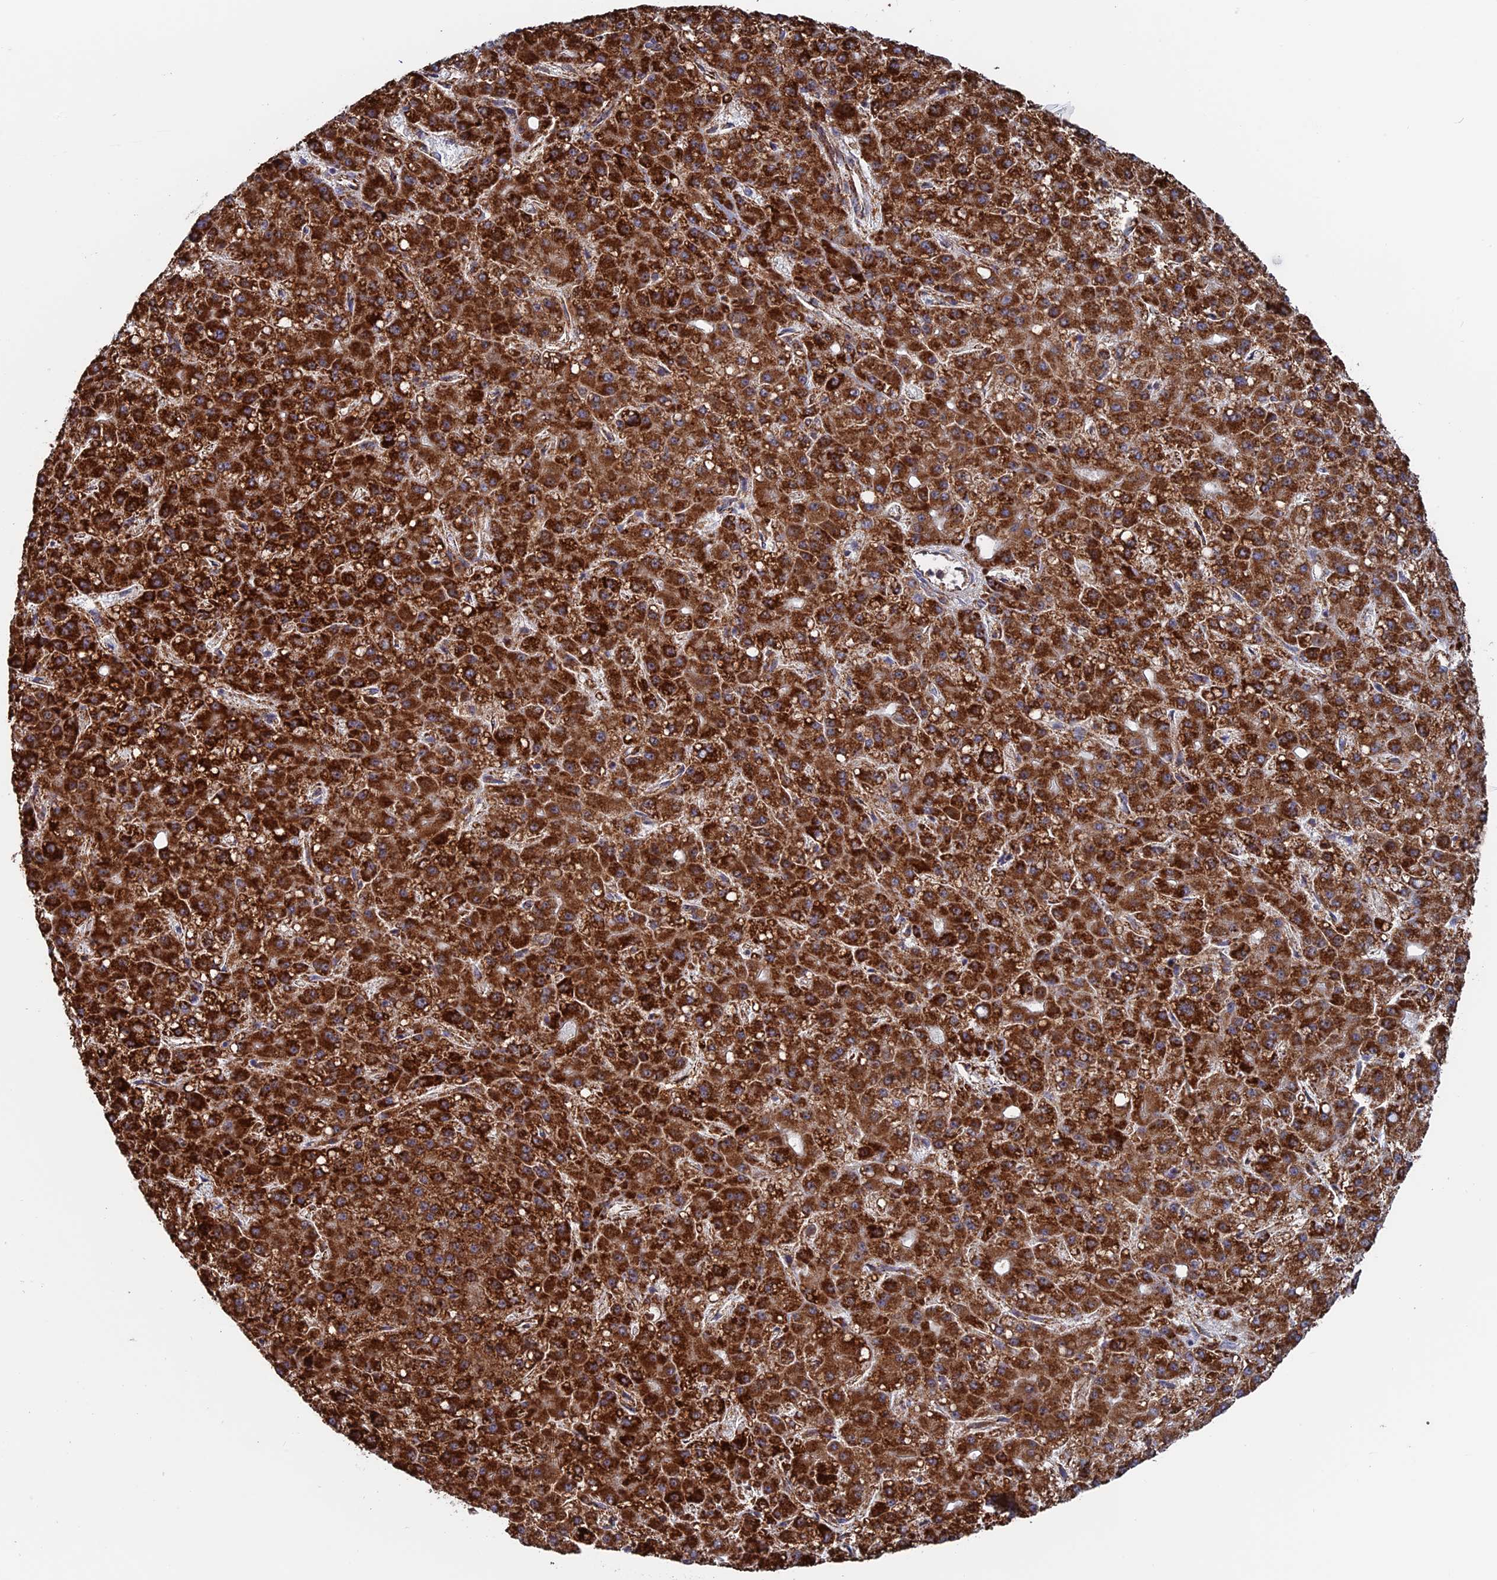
{"staining": {"intensity": "strong", "quantity": ">75%", "location": "cytoplasmic/membranous"}, "tissue": "liver cancer", "cell_type": "Tumor cells", "image_type": "cancer", "snomed": [{"axis": "morphology", "description": "Carcinoma, Hepatocellular, NOS"}, {"axis": "topography", "description": "Liver"}], "caption": "Protein expression analysis of human liver cancer reveals strong cytoplasmic/membranous positivity in approximately >75% of tumor cells. (brown staining indicates protein expression, while blue staining denotes nuclei).", "gene": "DTYMK", "patient": {"sex": "male", "age": 67}}